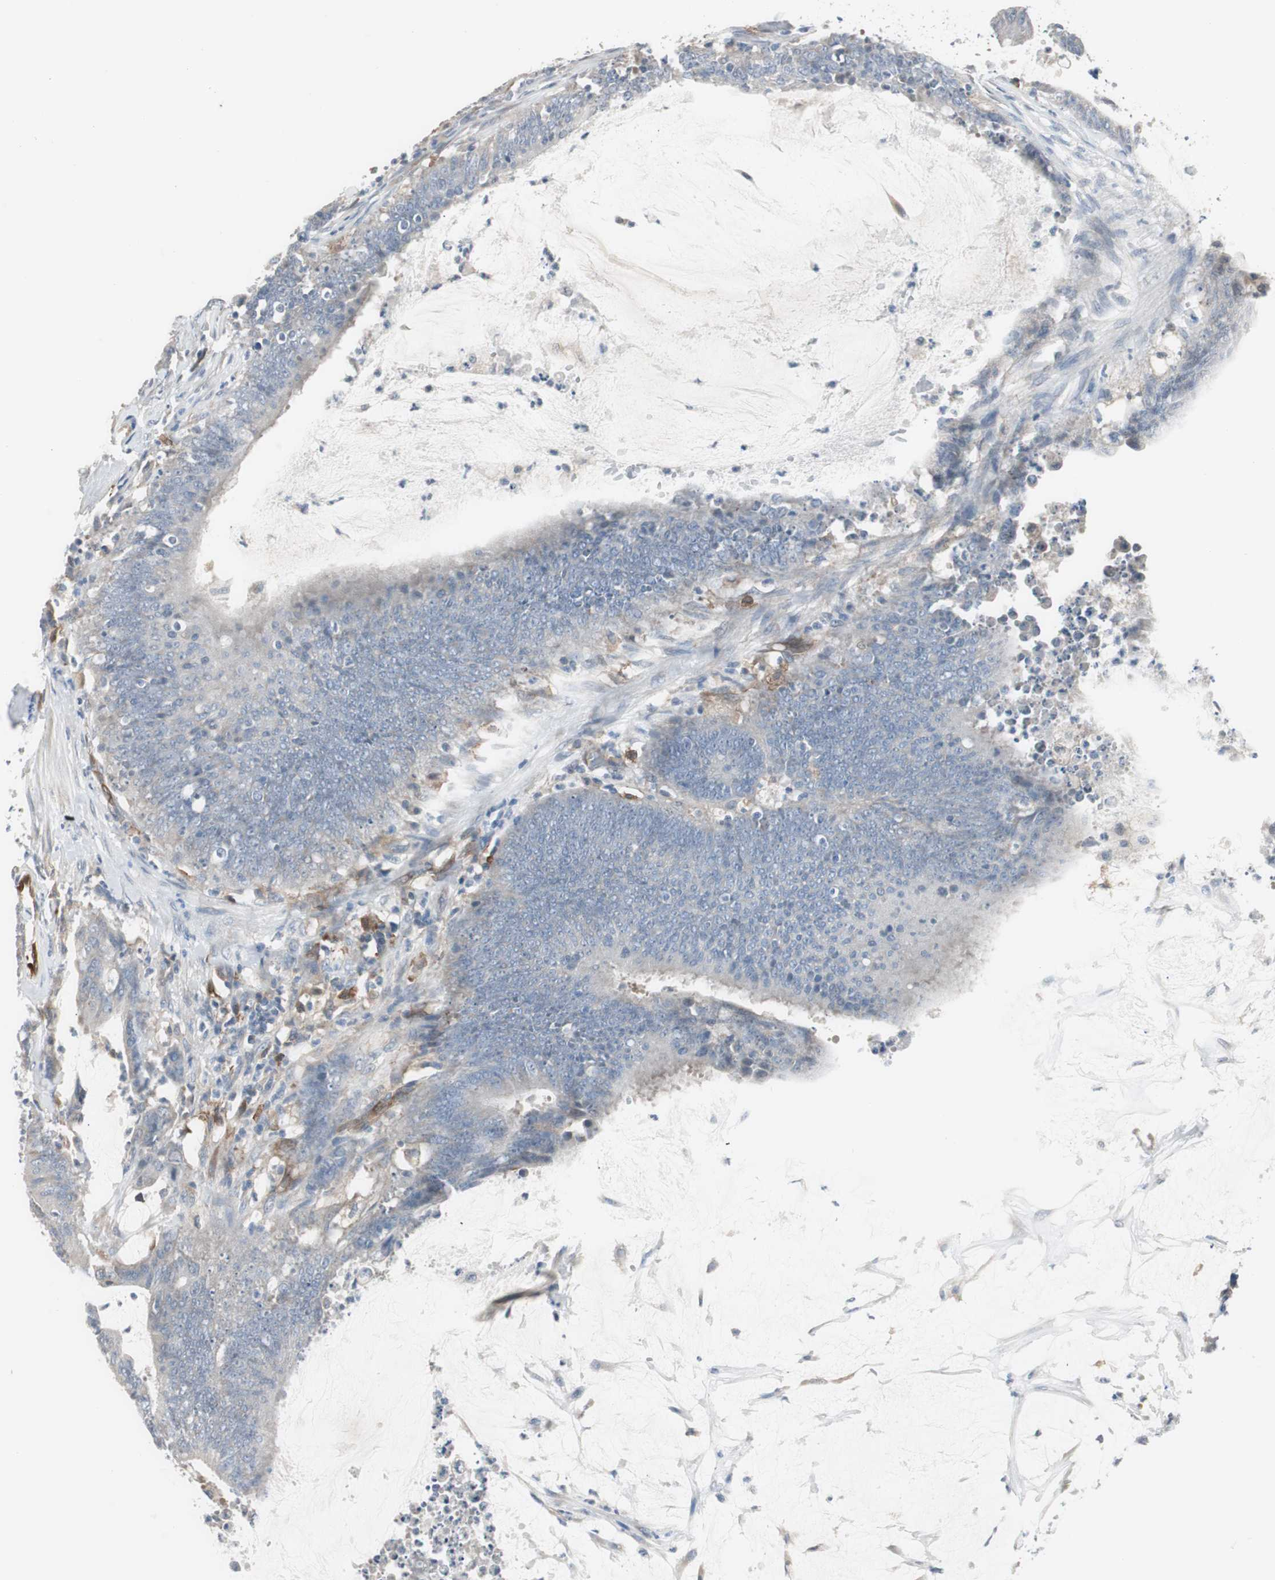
{"staining": {"intensity": "weak", "quantity": "25%-75%", "location": "cytoplasmic/membranous"}, "tissue": "colorectal cancer", "cell_type": "Tumor cells", "image_type": "cancer", "snomed": [{"axis": "morphology", "description": "Adenocarcinoma, NOS"}, {"axis": "topography", "description": "Rectum"}], "caption": "Protein staining of adenocarcinoma (colorectal) tissue demonstrates weak cytoplasmic/membranous positivity in about 25%-75% of tumor cells.", "gene": "SWAP70", "patient": {"sex": "female", "age": 66}}